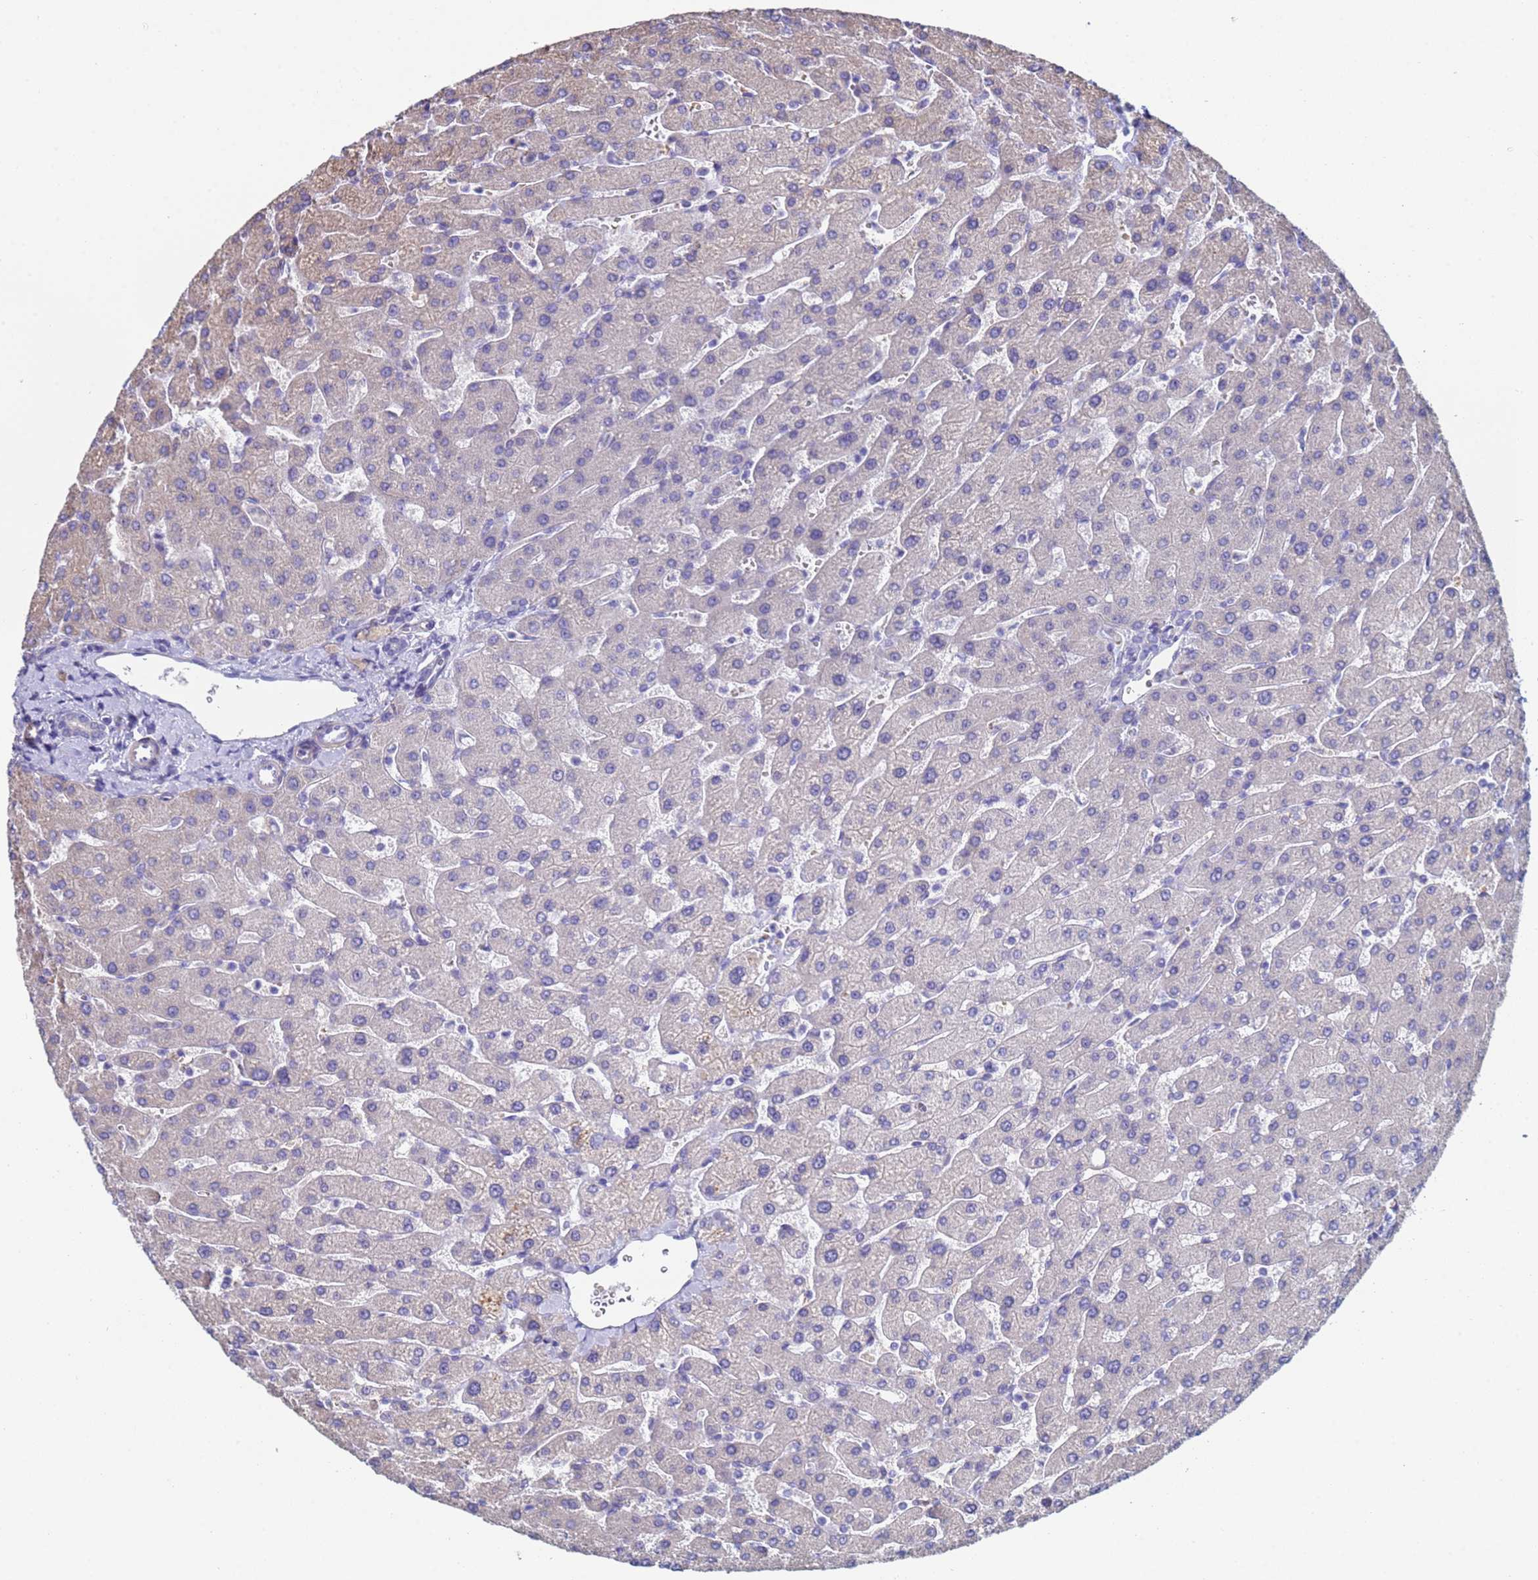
{"staining": {"intensity": "negative", "quantity": "none", "location": "none"}, "tissue": "liver", "cell_type": "Cholangiocytes", "image_type": "normal", "snomed": [{"axis": "morphology", "description": "Normal tissue, NOS"}, {"axis": "topography", "description": "Liver"}], "caption": "Cholangiocytes are negative for protein expression in benign human liver.", "gene": "CLHC1", "patient": {"sex": "male", "age": 55}}